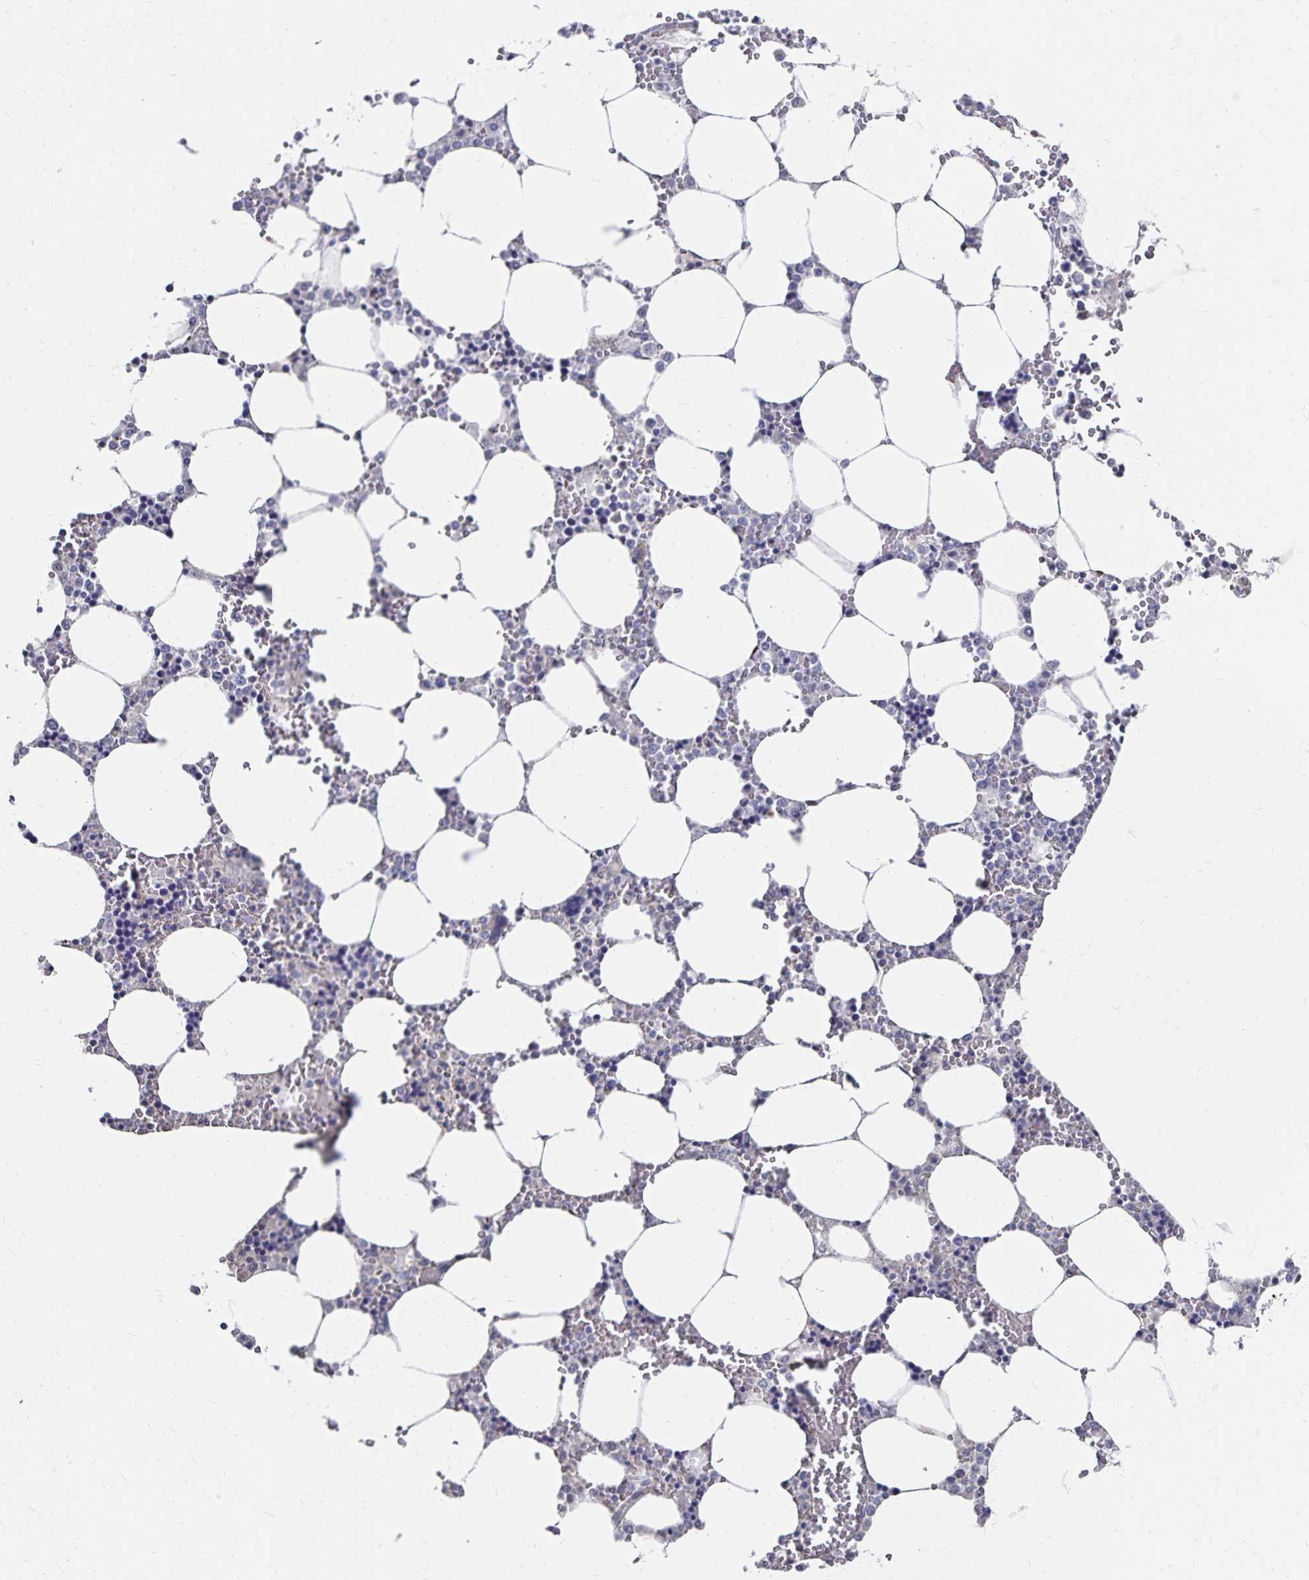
{"staining": {"intensity": "negative", "quantity": "none", "location": "none"}, "tissue": "bone marrow", "cell_type": "Hematopoietic cells", "image_type": "normal", "snomed": [{"axis": "morphology", "description": "Normal tissue, NOS"}, {"axis": "topography", "description": "Bone marrow"}], "caption": "Immunohistochemistry histopathology image of normal human bone marrow stained for a protein (brown), which exhibits no staining in hematopoietic cells. (Stains: DAB IHC with hematoxylin counter stain, Microscopy: brightfield microscopy at high magnification).", "gene": "KISS1", "patient": {"sex": "male", "age": 64}}